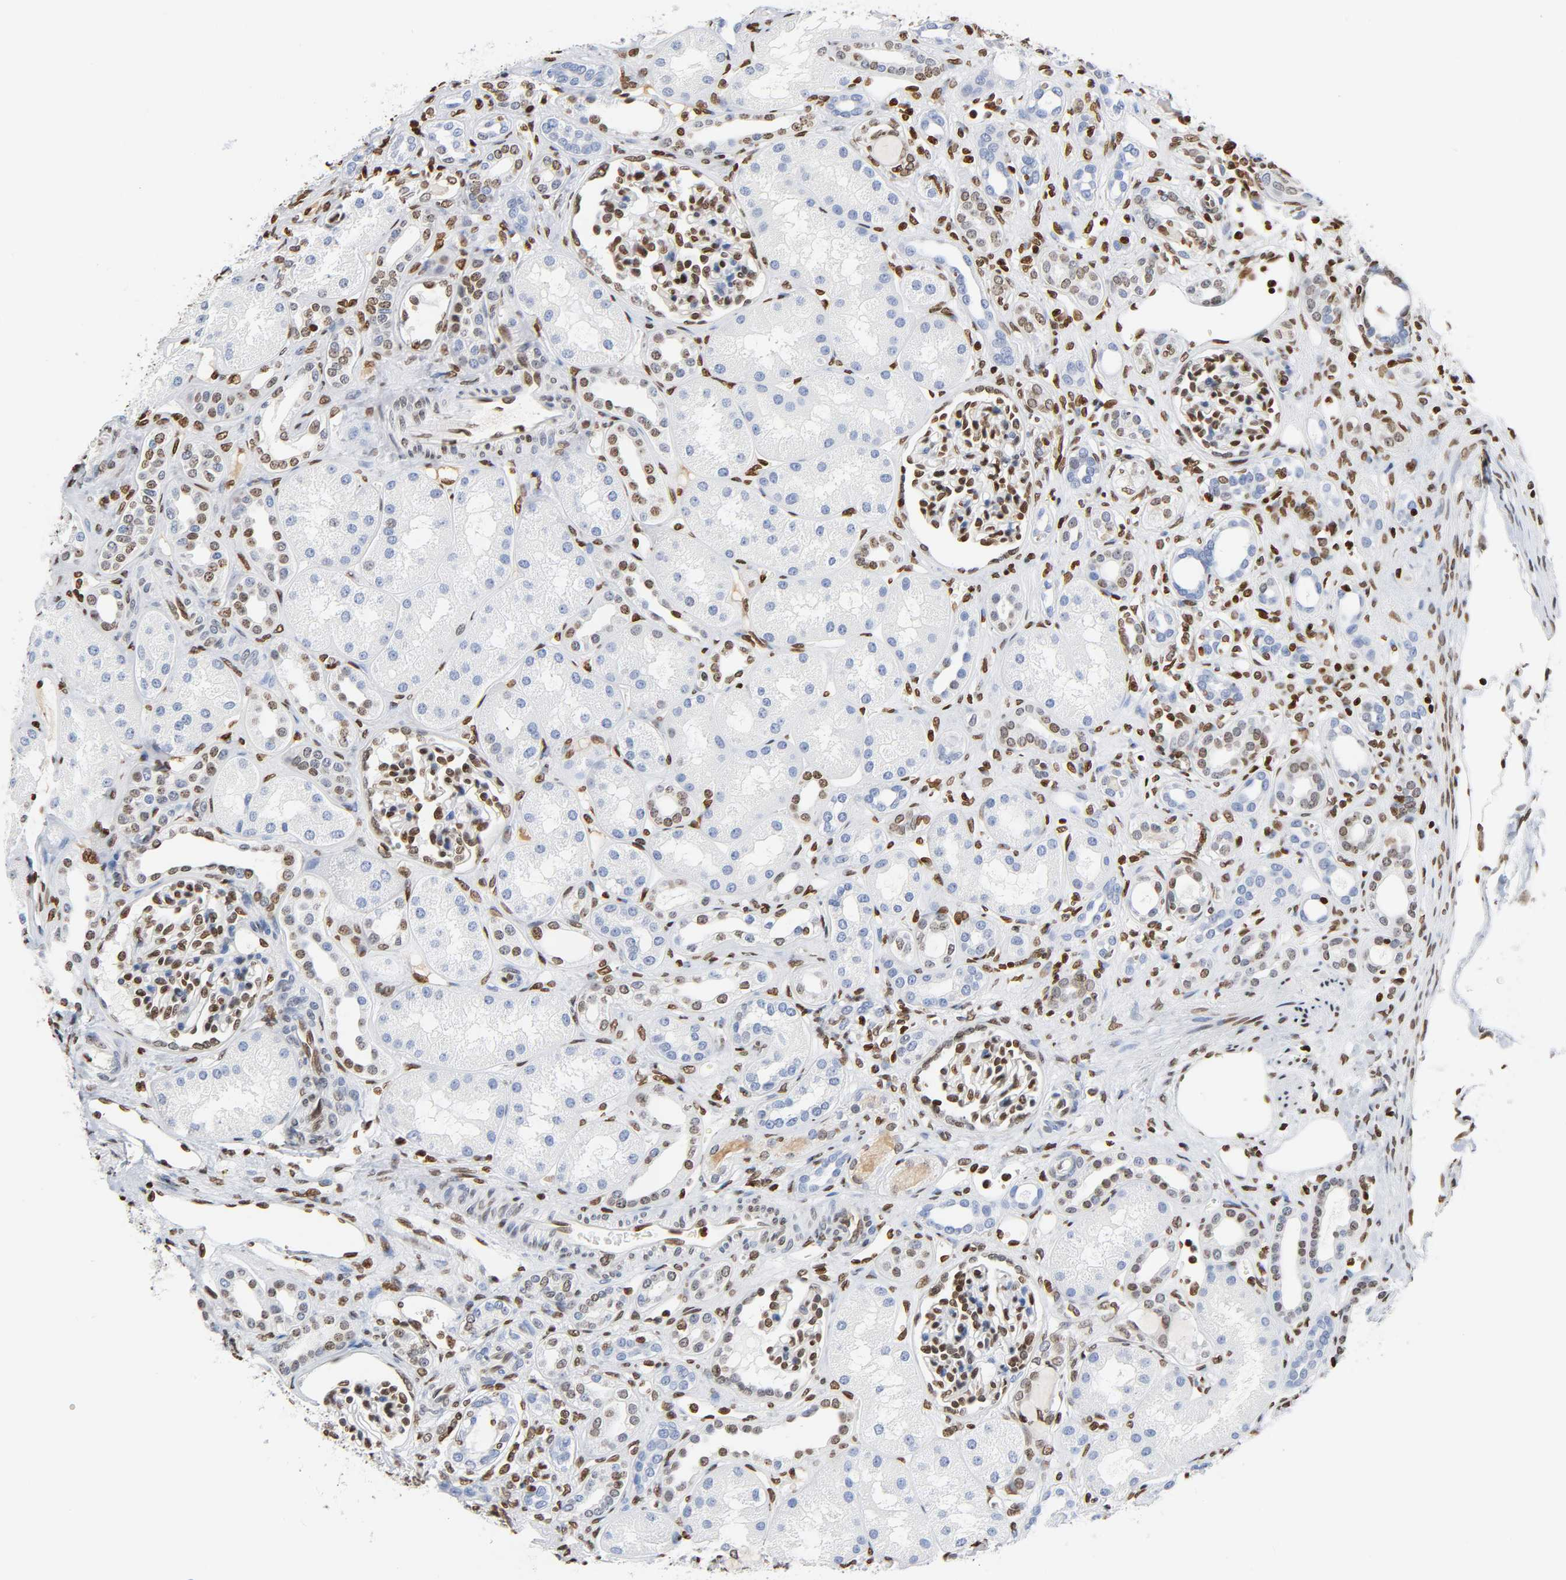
{"staining": {"intensity": "strong", "quantity": "25%-75%", "location": "nuclear"}, "tissue": "kidney", "cell_type": "Cells in glomeruli", "image_type": "normal", "snomed": [{"axis": "morphology", "description": "Normal tissue, NOS"}, {"axis": "topography", "description": "Kidney"}], "caption": "Unremarkable kidney displays strong nuclear expression in approximately 25%-75% of cells in glomeruli, visualized by immunohistochemistry.", "gene": "HOXA6", "patient": {"sex": "male", "age": 7}}